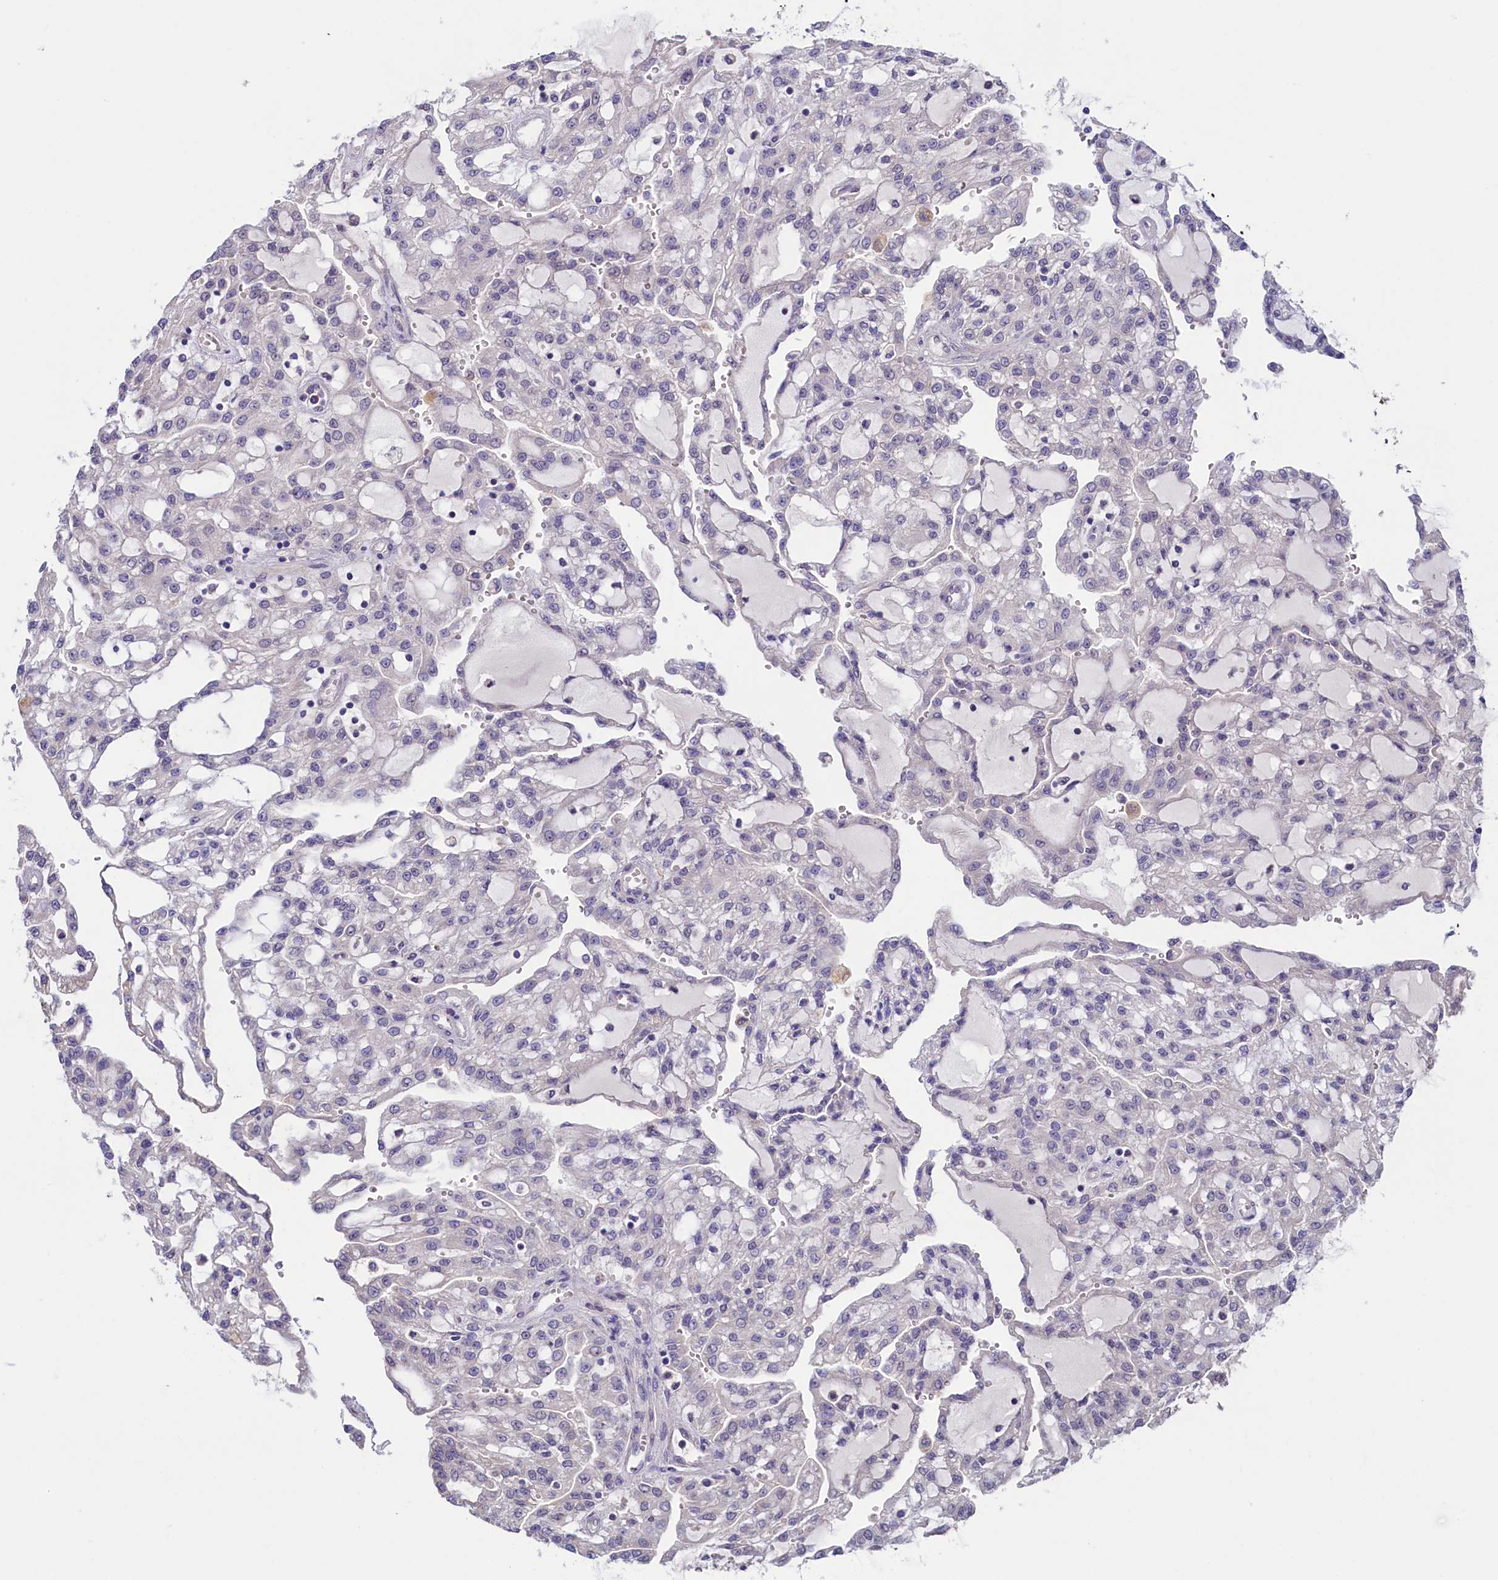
{"staining": {"intensity": "negative", "quantity": "none", "location": "none"}, "tissue": "renal cancer", "cell_type": "Tumor cells", "image_type": "cancer", "snomed": [{"axis": "morphology", "description": "Adenocarcinoma, NOS"}, {"axis": "topography", "description": "Kidney"}], "caption": "Immunohistochemistry (IHC) of human renal adenocarcinoma demonstrates no expression in tumor cells. (DAB IHC visualized using brightfield microscopy, high magnification).", "gene": "FLYWCH2", "patient": {"sex": "male", "age": 63}}